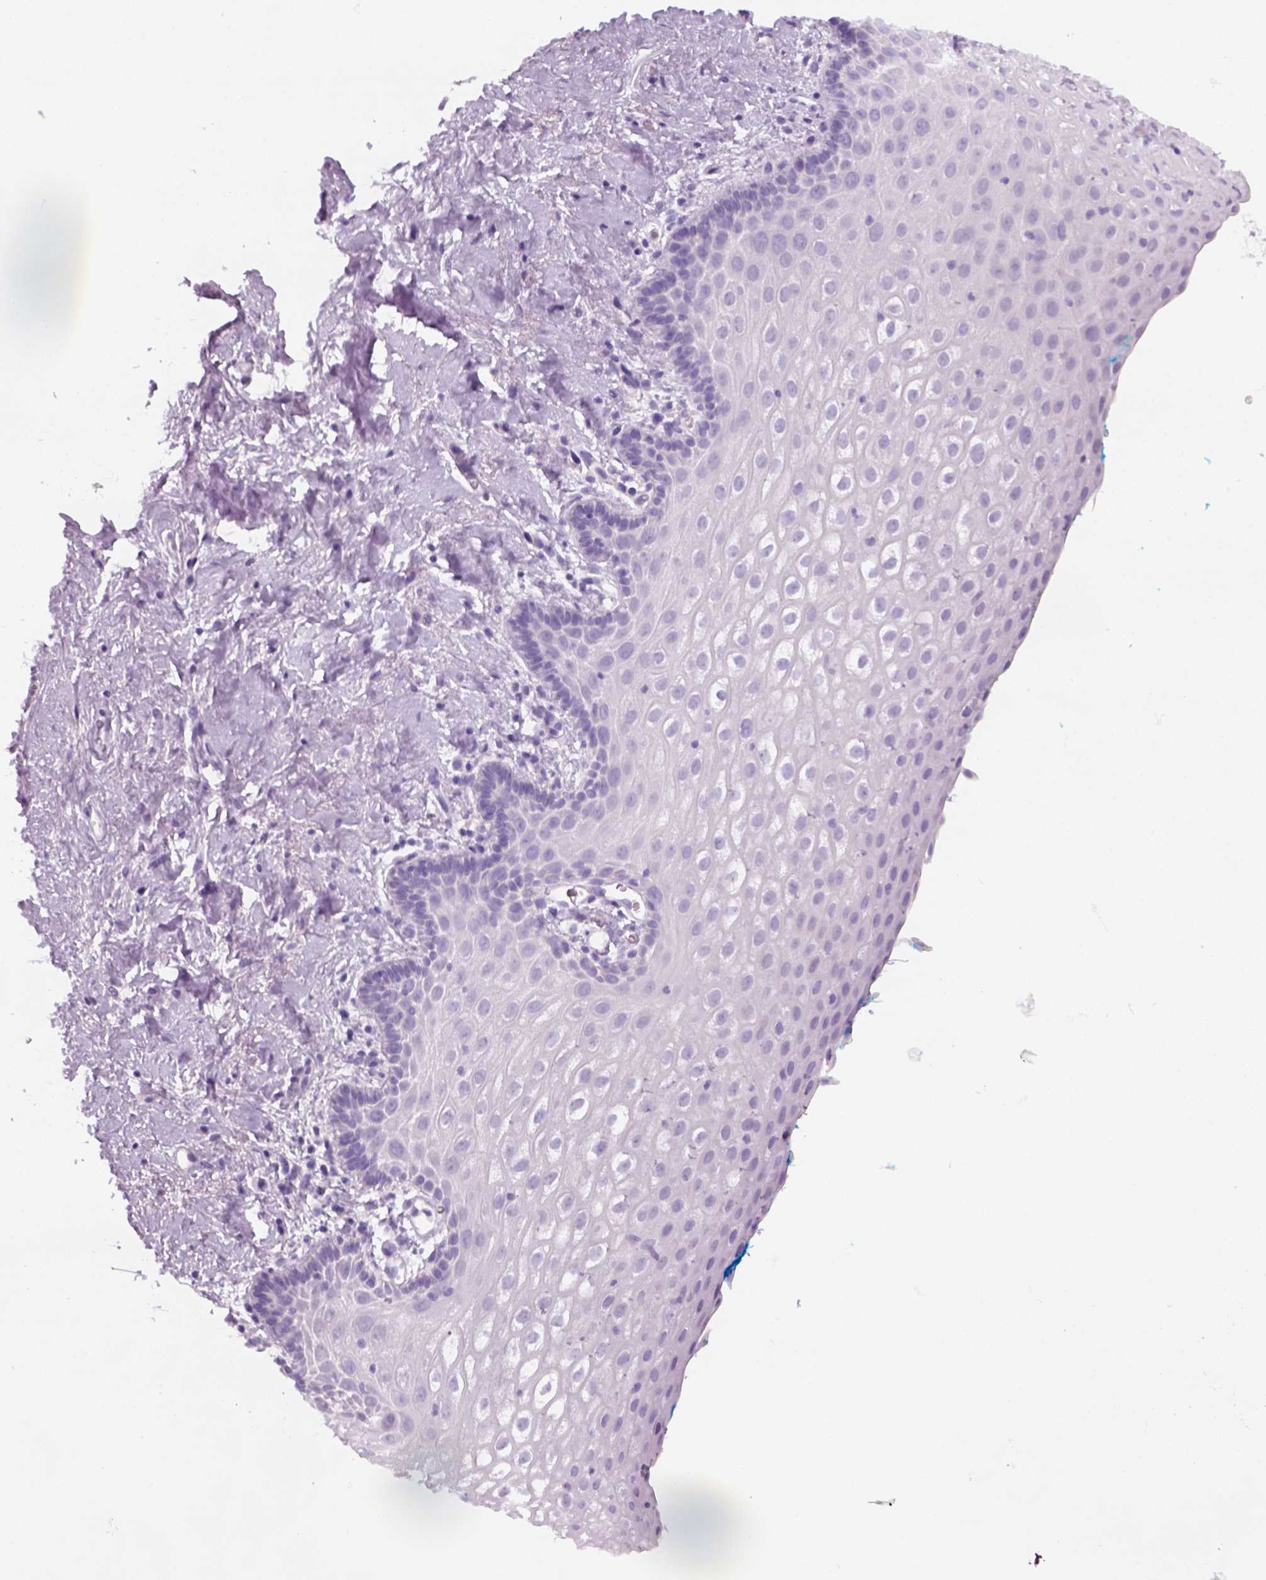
{"staining": {"intensity": "negative", "quantity": "none", "location": "none"}, "tissue": "vagina", "cell_type": "Squamous epithelial cells", "image_type": "normal", "snomed": [{"axis": "morphology", "description": "Normal tissue, NOS"}, {"axis": "morphology", "description": "Adenocarcinoma, NOS"}, {"axis": "topography", "description": "Rectum"}, {"axis": "topography", "description": "Vagina"}, {"axis": "topography", "description": "Peripheral nerve tissue"}], "caption": "IHC of normal human vagina exhibits no expression in squamous epithelial cells. (Stains: DAB immunohistochemistry (IHC) with hematoxylin counter stain, Microscopy: brightfield microscopy at high magnification).", "gene": "SLC12A5", "patient": {"sex": "female", "age": 71}}